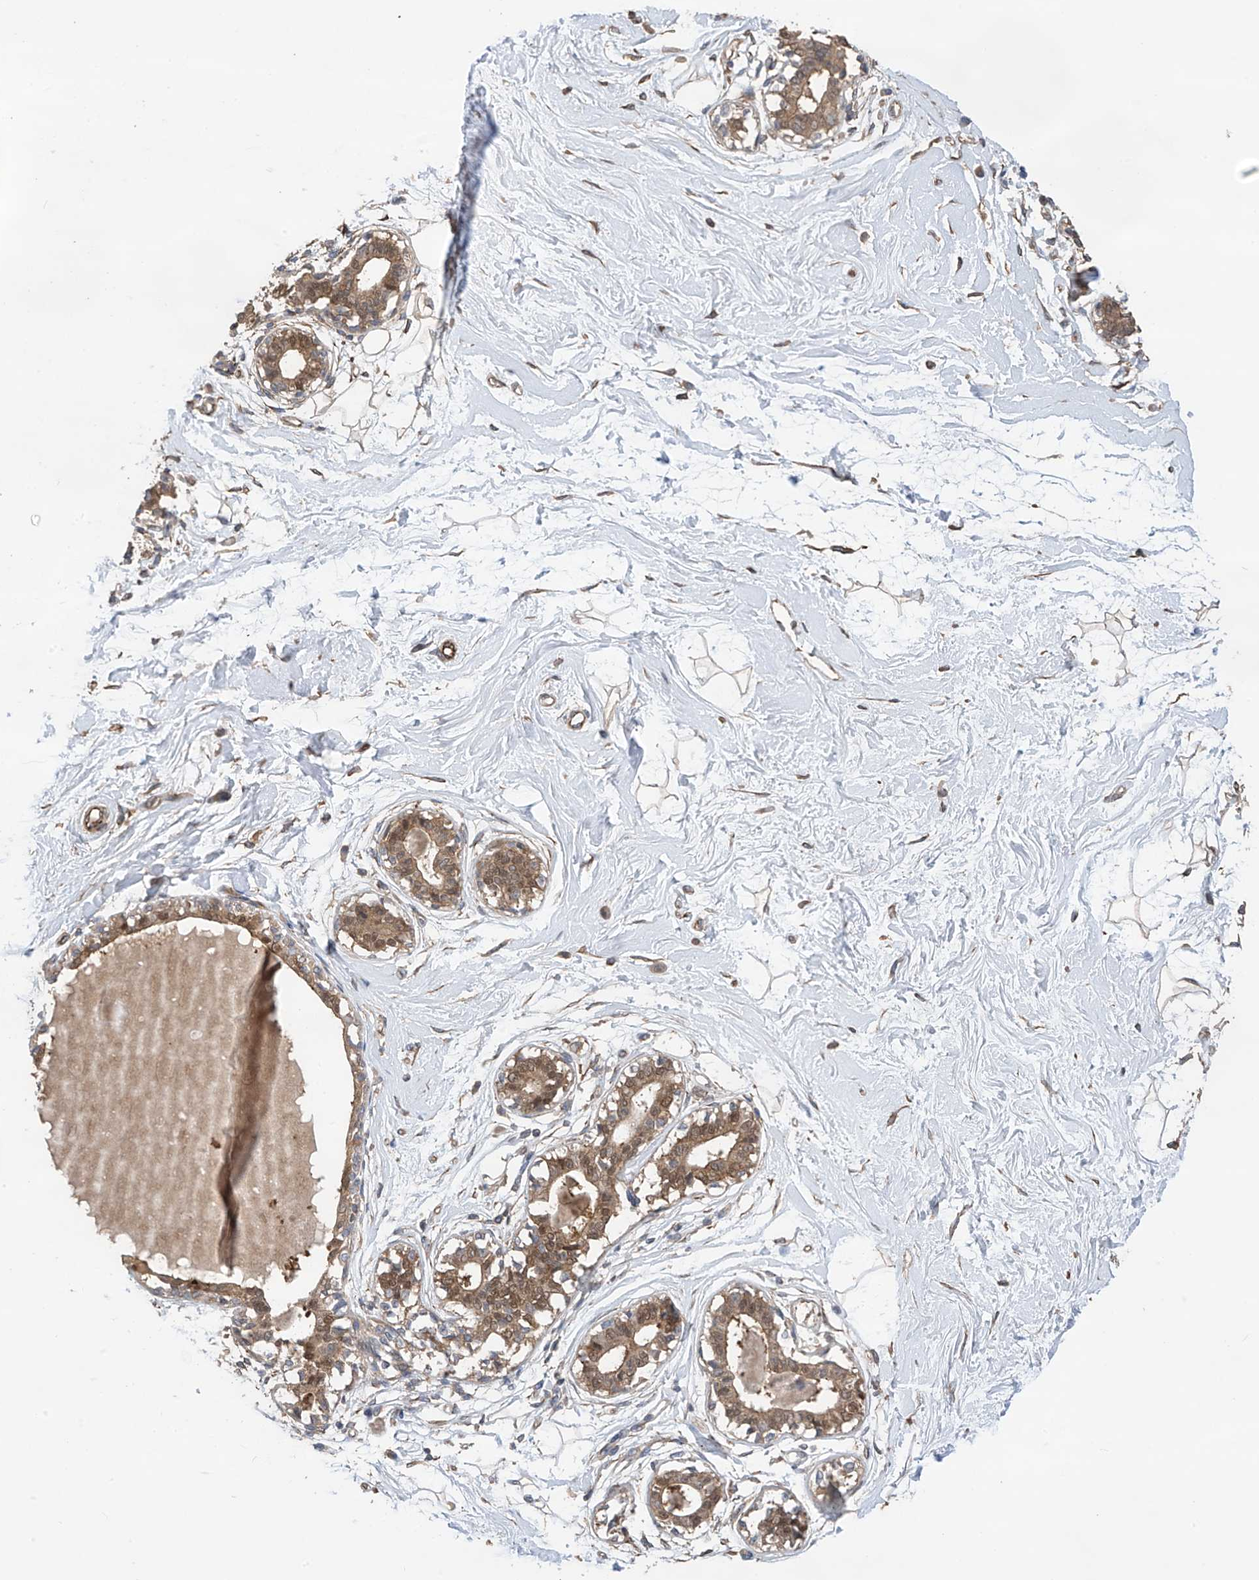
{"staining": {"intensity": "weak", "quantity": "<25%", "location": "cytoplasmic/membranous"}, "tissue": "breast", "cell_type": "Adipocytes", "image_type": "normal", "snomed": [{"axis": "morphology", "description": "Normal tissue, NOS"}, {"axis": "topography", "description": "Breast"}], "caption": "This is an immunohistochemistry histopathology image of unremarkable breast. There is no staining in adipocytes.", "gene": "PHACTR4", "patient": {"sex": "female", "age": 45}}